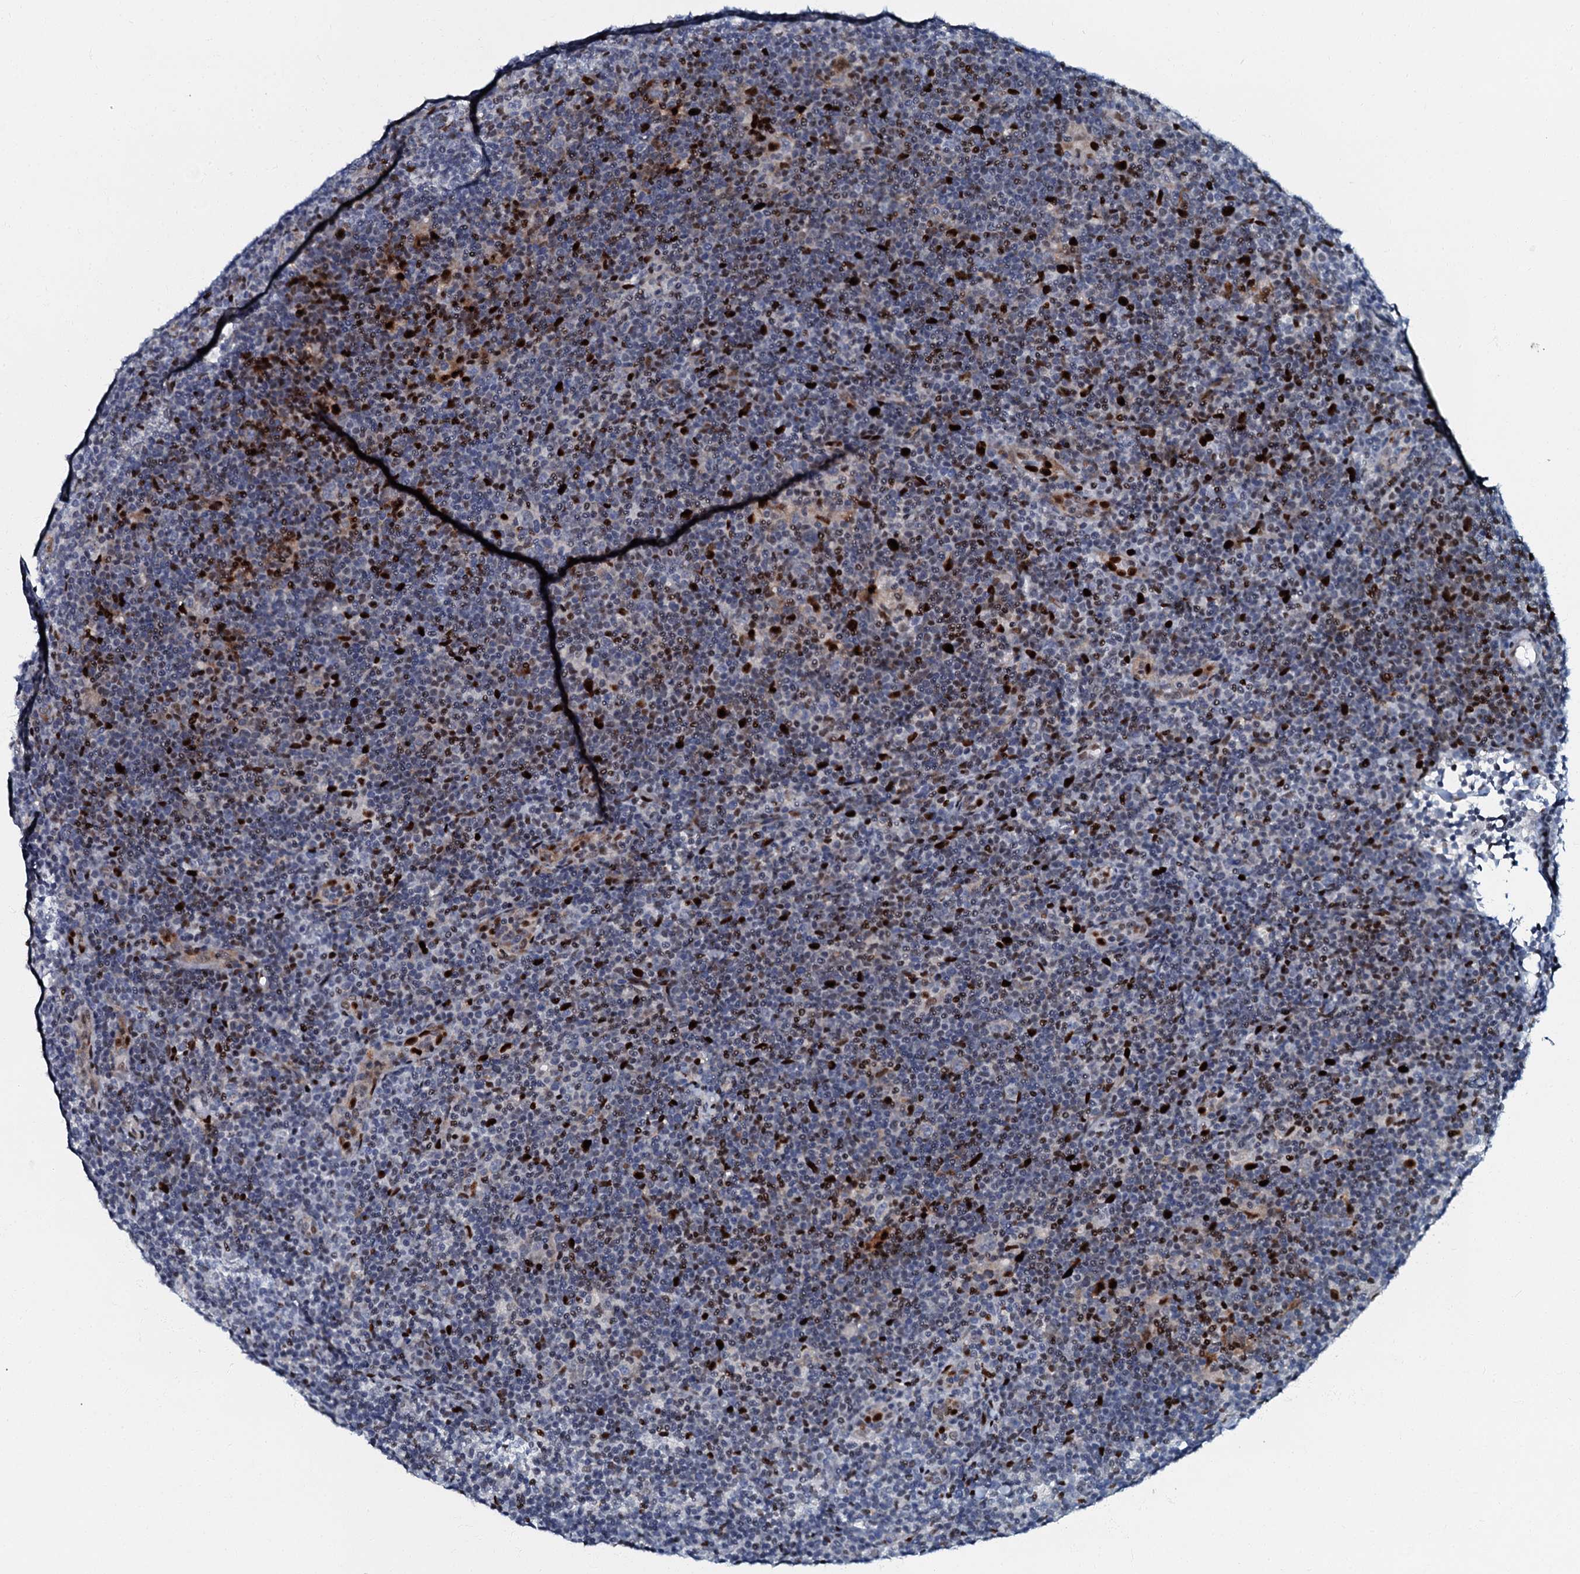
{"staining": {"intensity": "negative", "quantity": "none", "location": "none"}, "tissue": "lymphoma", "cell_type": "Tumor cells", "image_type": "cancer", "snomed": [{"axis": "morphology", "description": "Hodgkin's disease, NOS"}, {"axis": "topography", "description": "Lymph node"}], "caption": "Protein analysis of Hodgkin's disease demonstrates no significant positivity in tumor cells. (Stains: DAB (3,3'-diaminobenzidine) IHC with hematoxylin counter stain, Microscopy: brightfield microscopy at high magnification).", "gene": "MFSD5", "patient": {"sex": "female", "age": 57}}